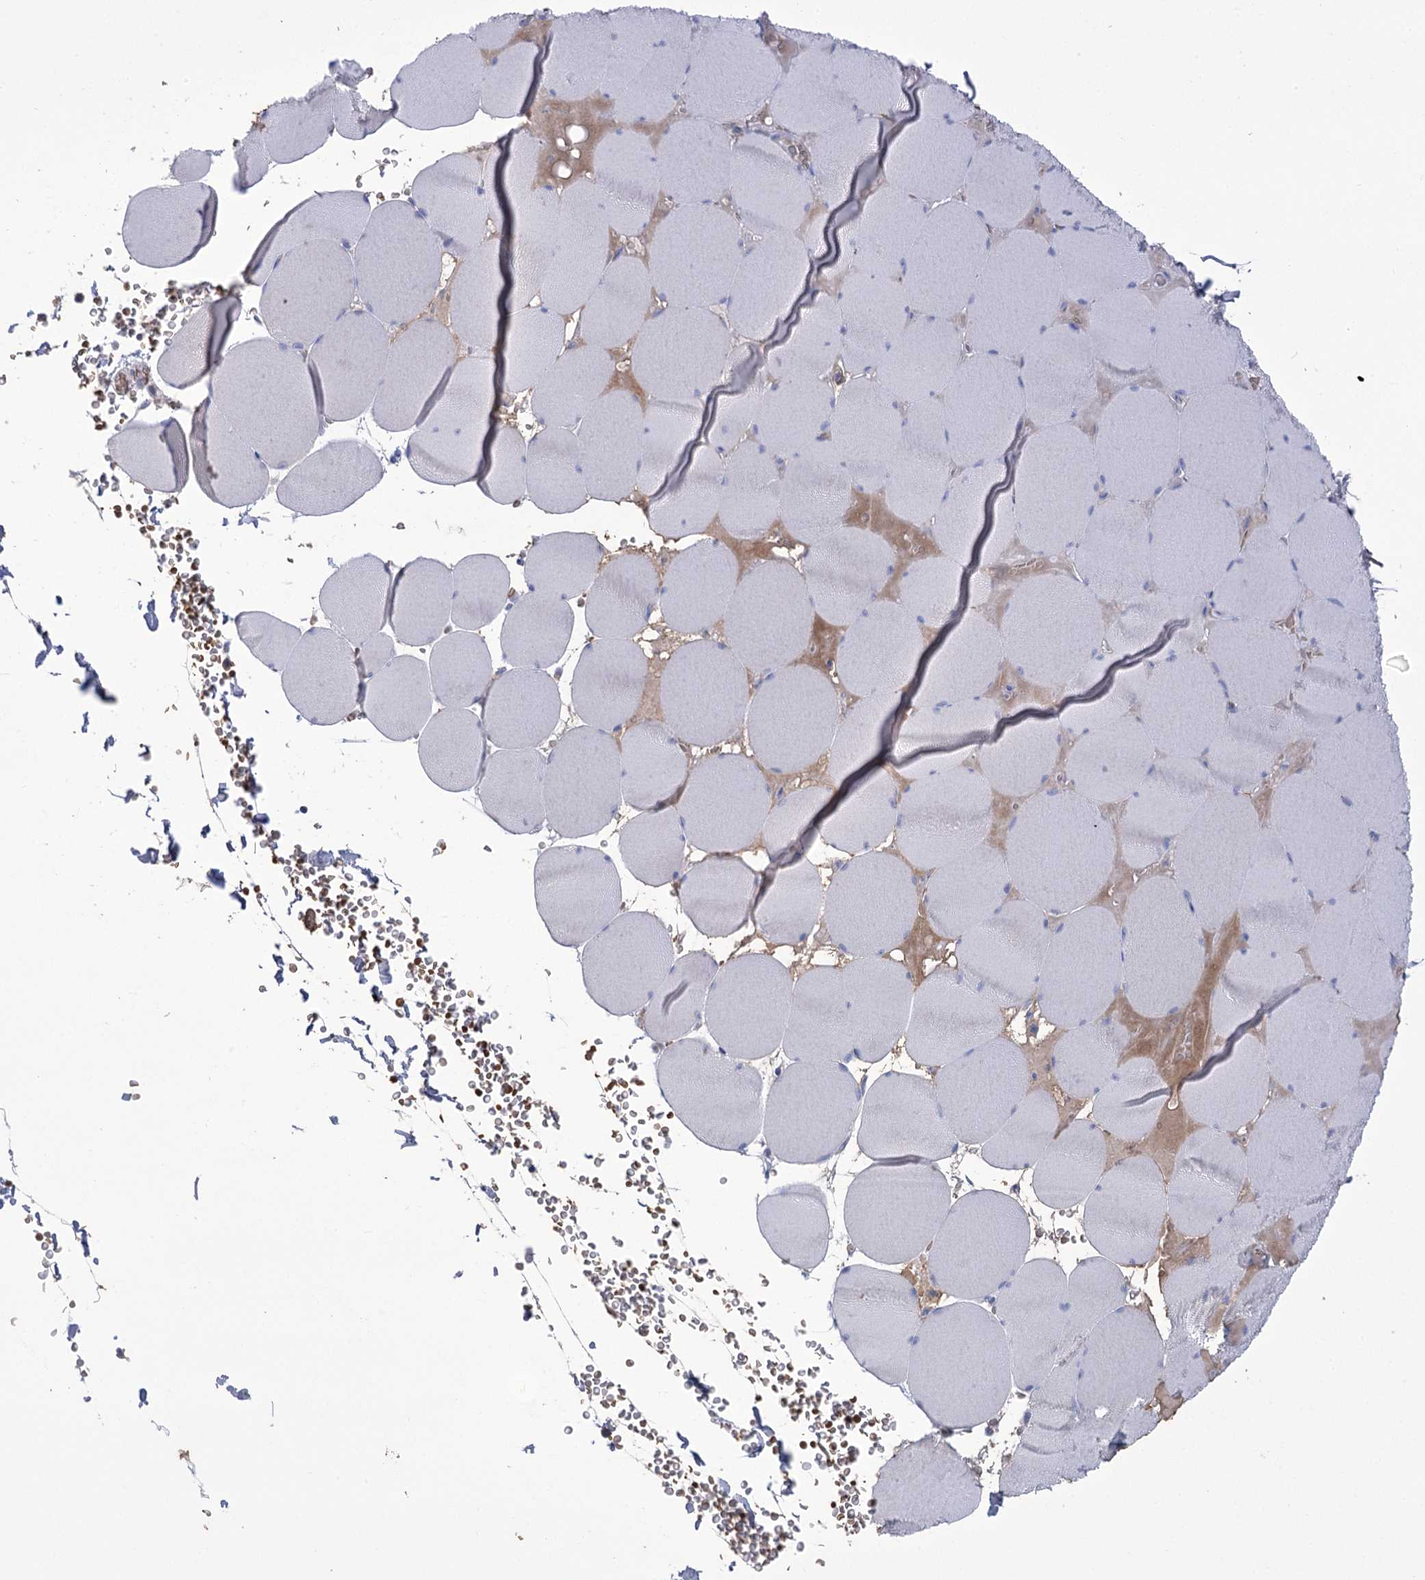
{"staining": {"intensity": "negative", "quantity": "none", "location": "none"}, "tissue": "skeletal muscle", "cell_type": "Myocytes", "image_type": "normal", "snomed": [{"axis": "morphology", "description": "Normal tissue, NOS"}, {"axis": "topography", "description": "Skeletal muscle"}, {"axis": "topography", "description": "Head-Neck"}], "caption": "DAB immunohistochemical staining of normal skeletal muscle demonstrates no significant staining in myocytes. (DAB (3,3'-diaminobenzidine) immunohistochemistry (IHC), high magnification).", "gene": "PRSS53", "patient": {"sex": "male", "age": 66}}